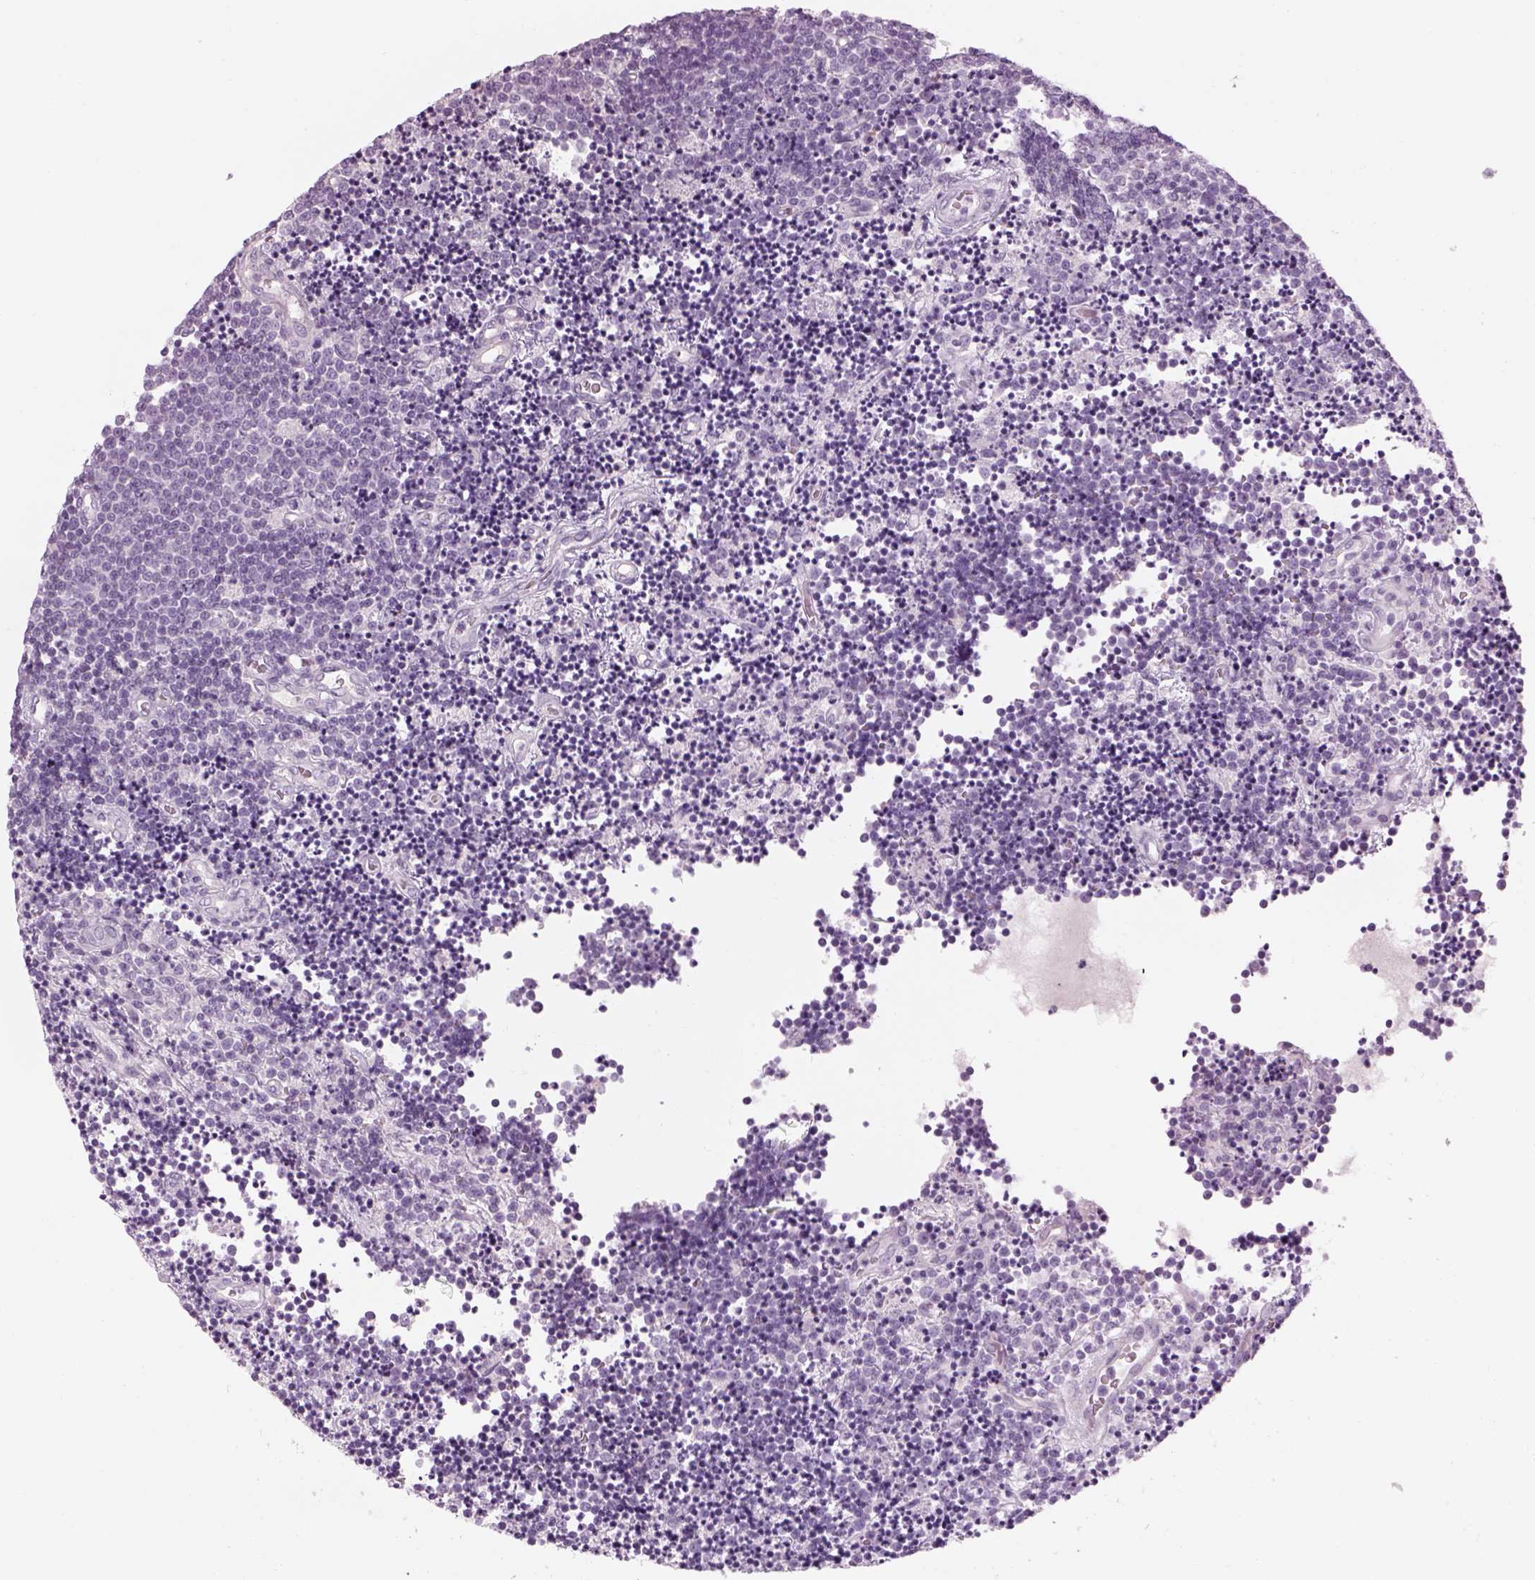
{"staining": {"intensity": "negative", "quantity": "none", "location": "none"}, "tissue": "lymphoma", "cell_type": "Tumor cells", "image_type": "cancer", "snomed": [{"axis": "morphology", "description": "Malignant lymphoma, non-Hodgkin's type, Low grade"}, {"axis": "topography", "description": "Brain"}], "caption": "This is a photomicrograph of IHC staining of malignant lymphoma, non-Hodgkin's type (low-grade), which shows no expression in tumor cells. (DAB (3,3'-diaminobenzidine) IHC visualized using brightfield microscopy, high magnification).", "gene": "GAS2L2", "patient": {"sex": "female", "age": 66}}